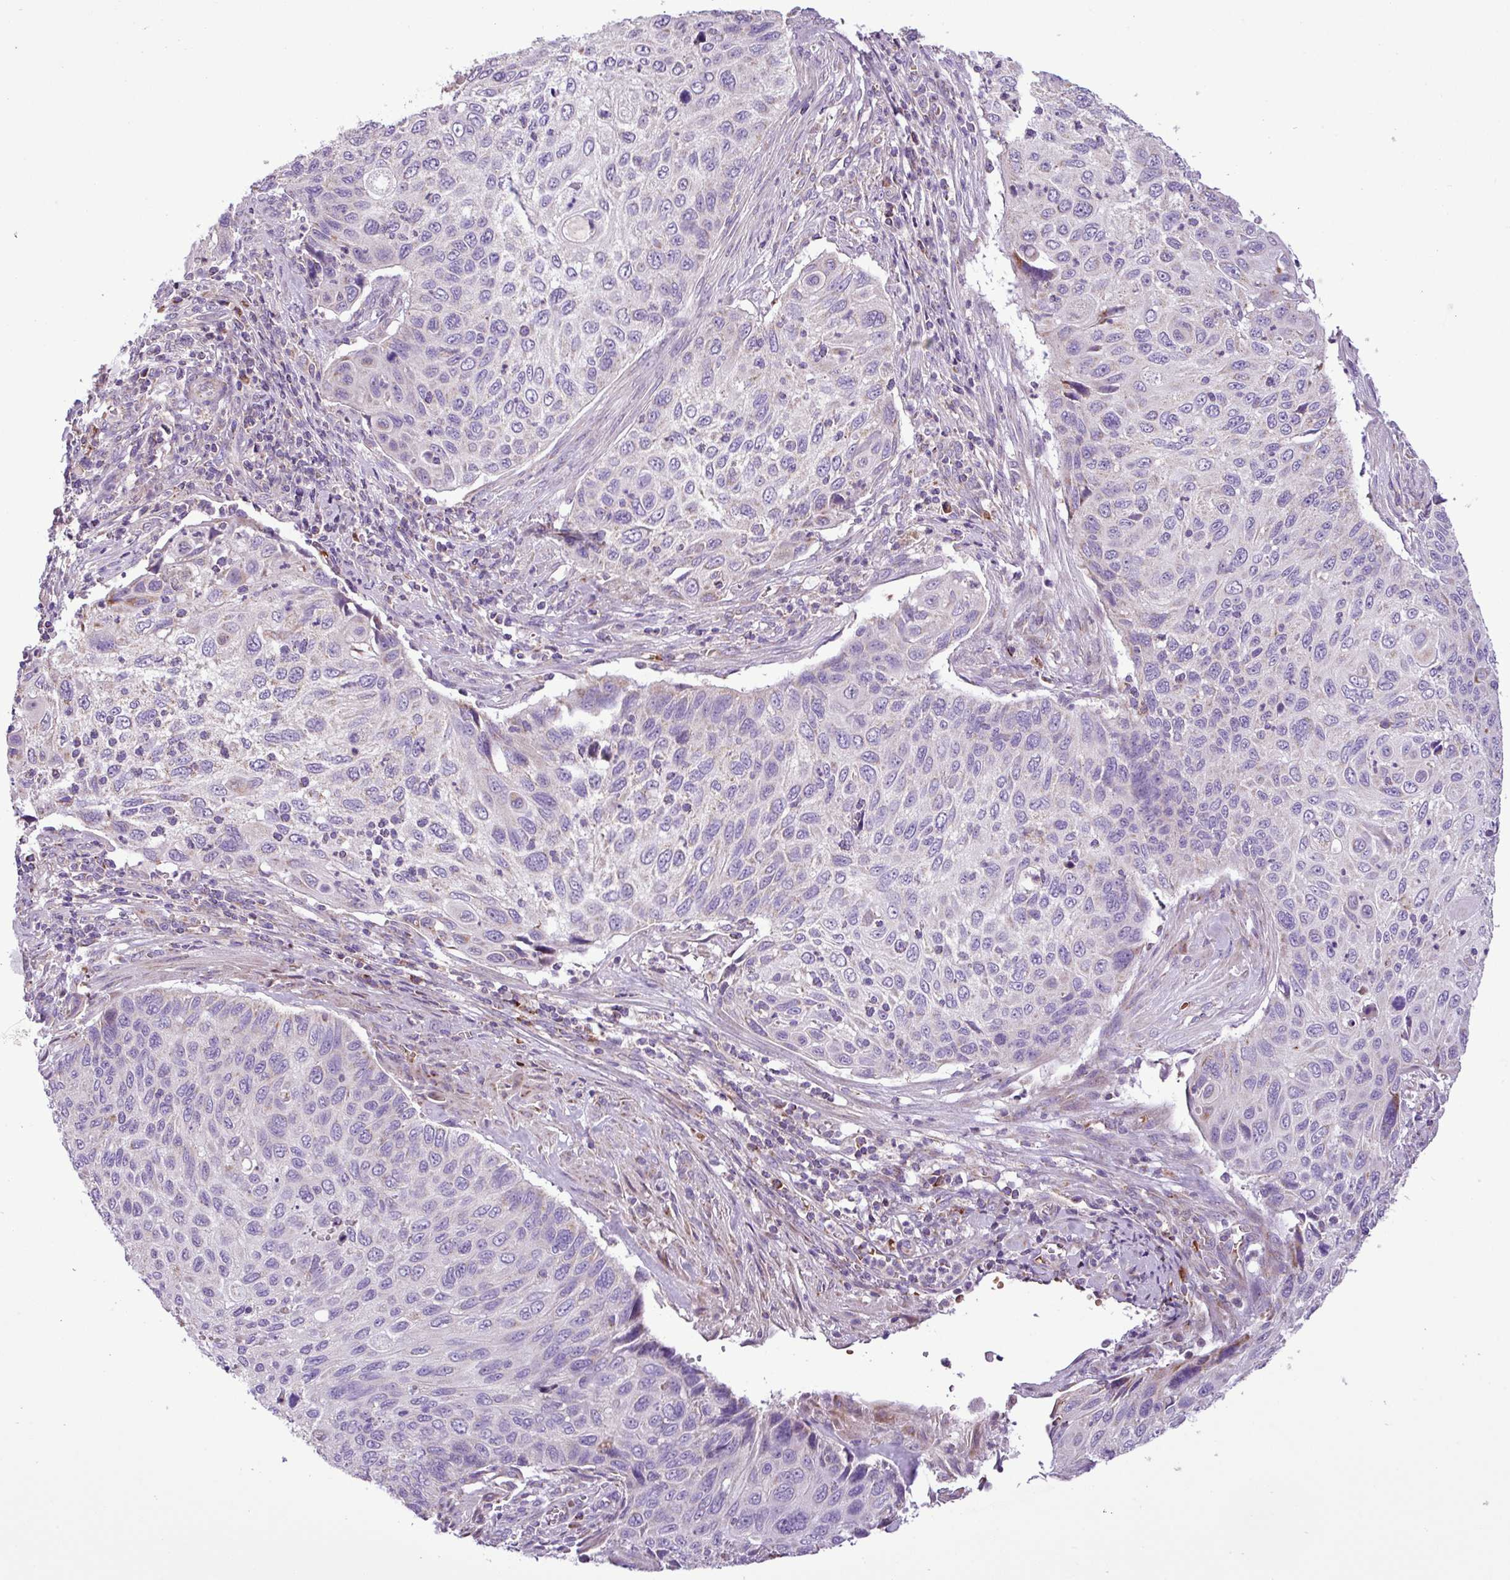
{"staining": {"intensity": "negative", "quantity": "none", "location": "none"}, "tissue": "cervical cancer", "cell_type": "Tumor cells", "image_type": "cancer", "snomed": [{"axis": "morphology", "description": "Squamous cell carcinoma, NOS"}, {"axis": "topography", "description": "Cervix"}], "caption": "Immunohistochemistry of human cervical cancer exhibits no positivity in tumor cells.", "gene": "FAM183A", "patient": {"sex": "female", "age": 70}}